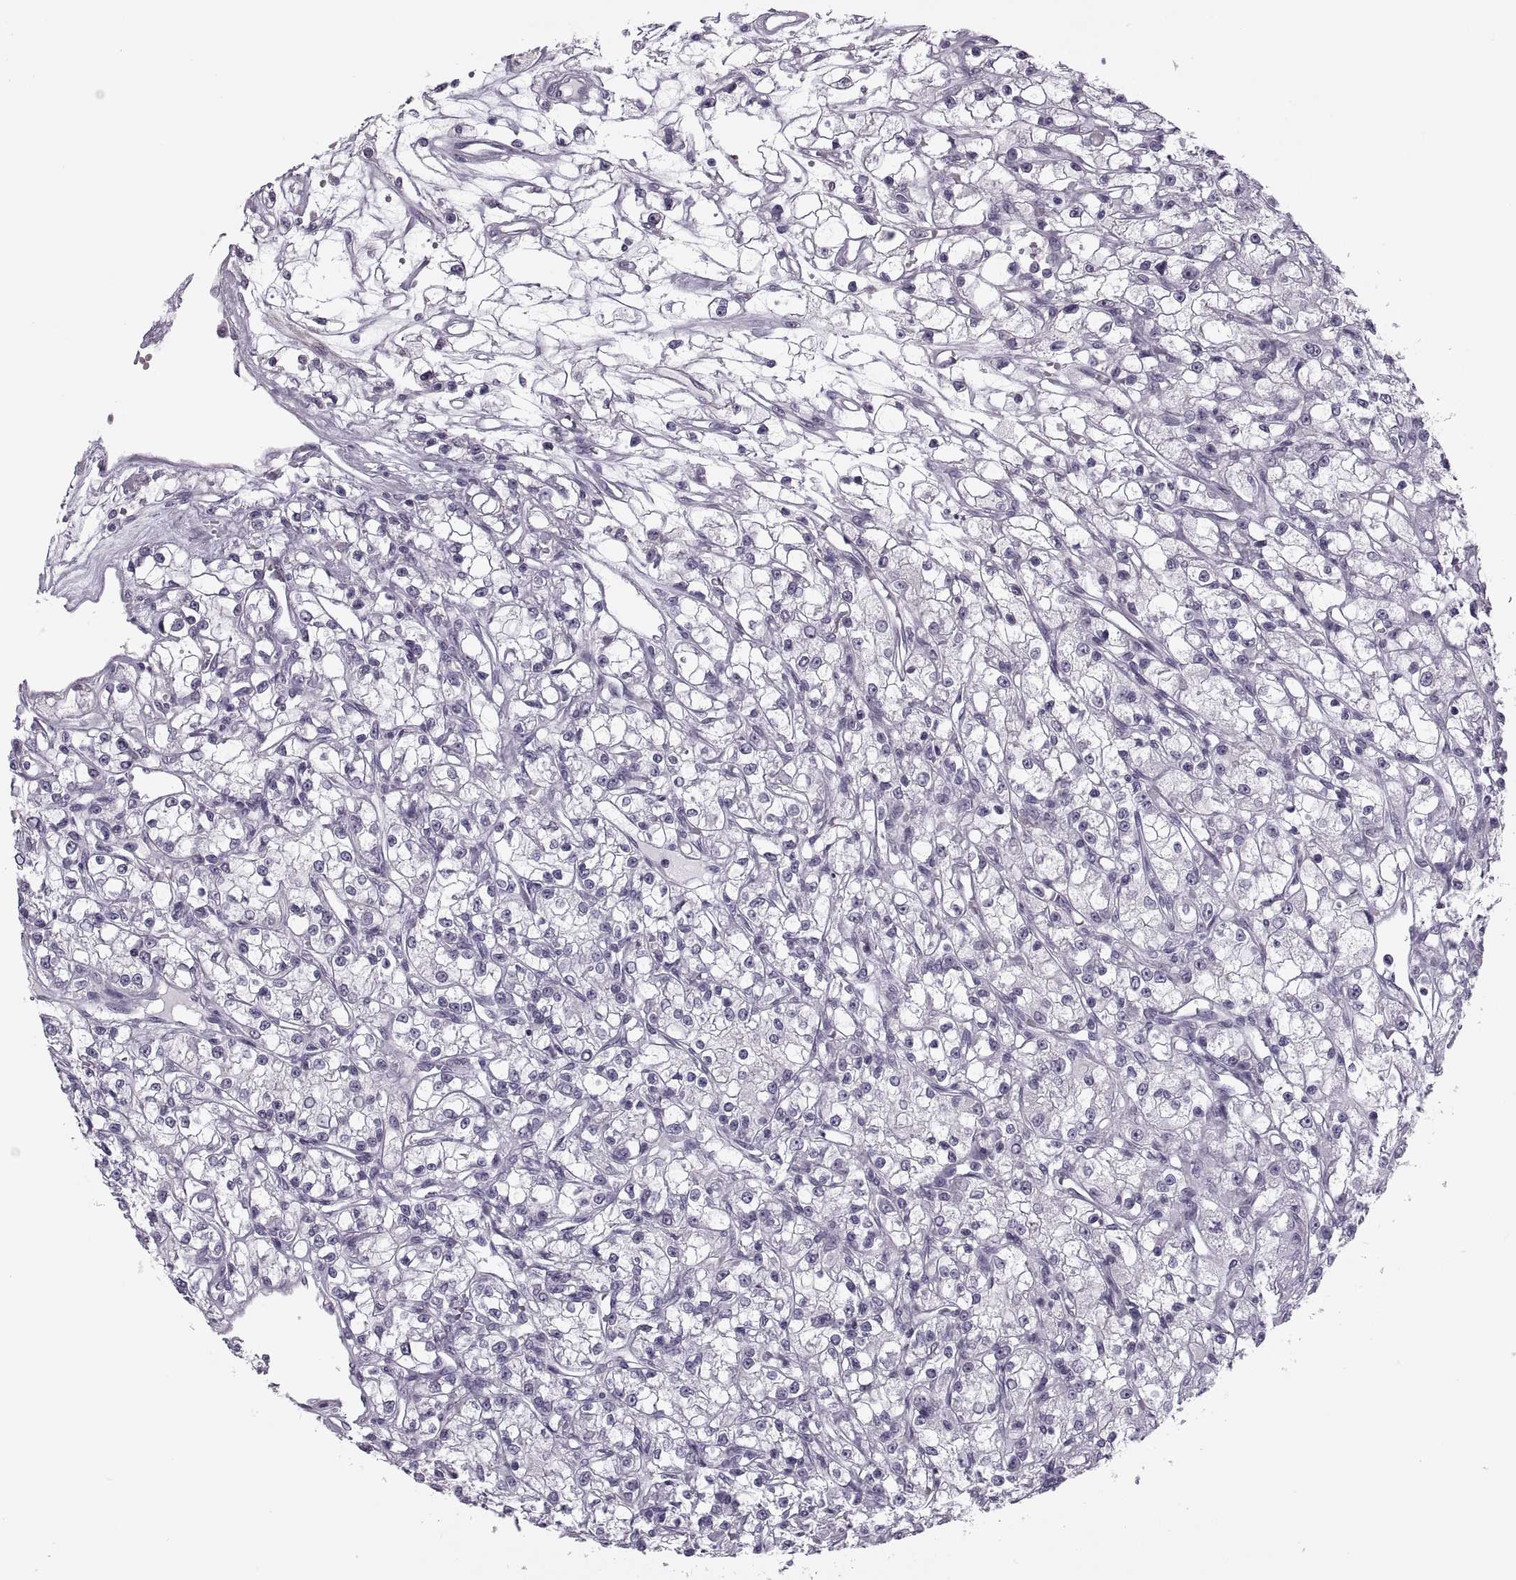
{"staining": {"intensity": "negative", "quantity": "none", "location": "none"}, "tissue": "renal cancer", "cell_type": "Tumor cells", "image_type": "cancer", "snomed": [{"axis": "morphology", "description": "Adenocarcinoma, NOS"}, {"axis": "topography", "description": "Kidney"}], "caption": "A histopathology image of adenocarcinoma (renal) stained for a protein reveals no brown staining in tumor cells. (Brightfield microscopy of DAB immunohistochemistry (IHC) at high magnification).", "gene": "PAGE5", "patient": {"sex": "female", "age": 59}}